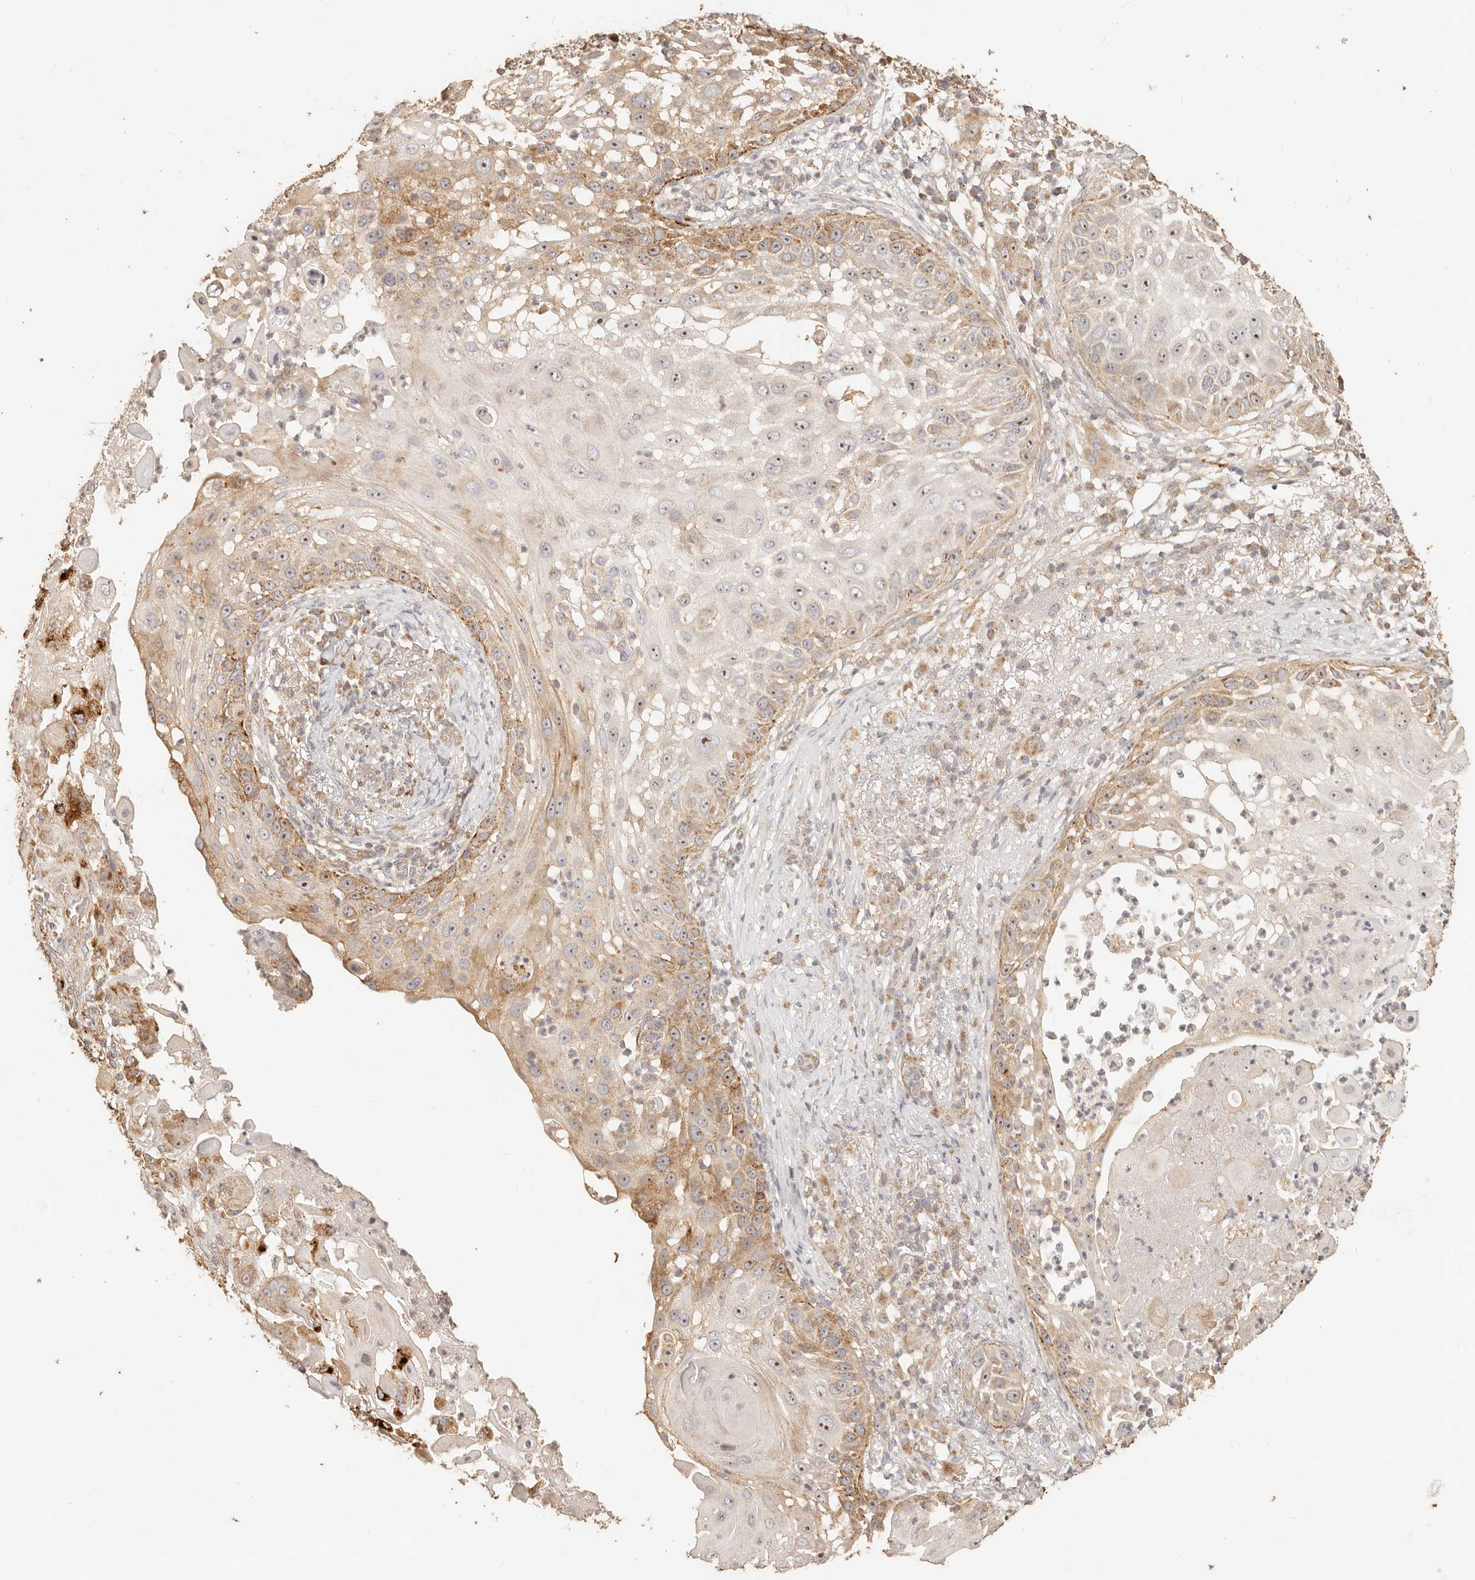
{"staining": {"intensity": "moderate", "quantity": "25%-75%", "location": "cytoplasmic/membranous,nuclear"}, "tissue": "skin cancer", "cell_type": "Tumor cells", "image_type": "cancer", "snomed": [{"axis": "morphology", "description": "Squamous cell carcinoma, NOS"}, {"axis": "topography", "description": "Skin"}], "caption": "Immunohistochemical staining of skin cancer (squamous cell carcinoma) shows moderate cytoplasmic/membranous and nuclear protein expression in approximately 25%-75% of tumor cells.", "gene": "PTPN22", "patient": {"sex": "female", "age": 44}}